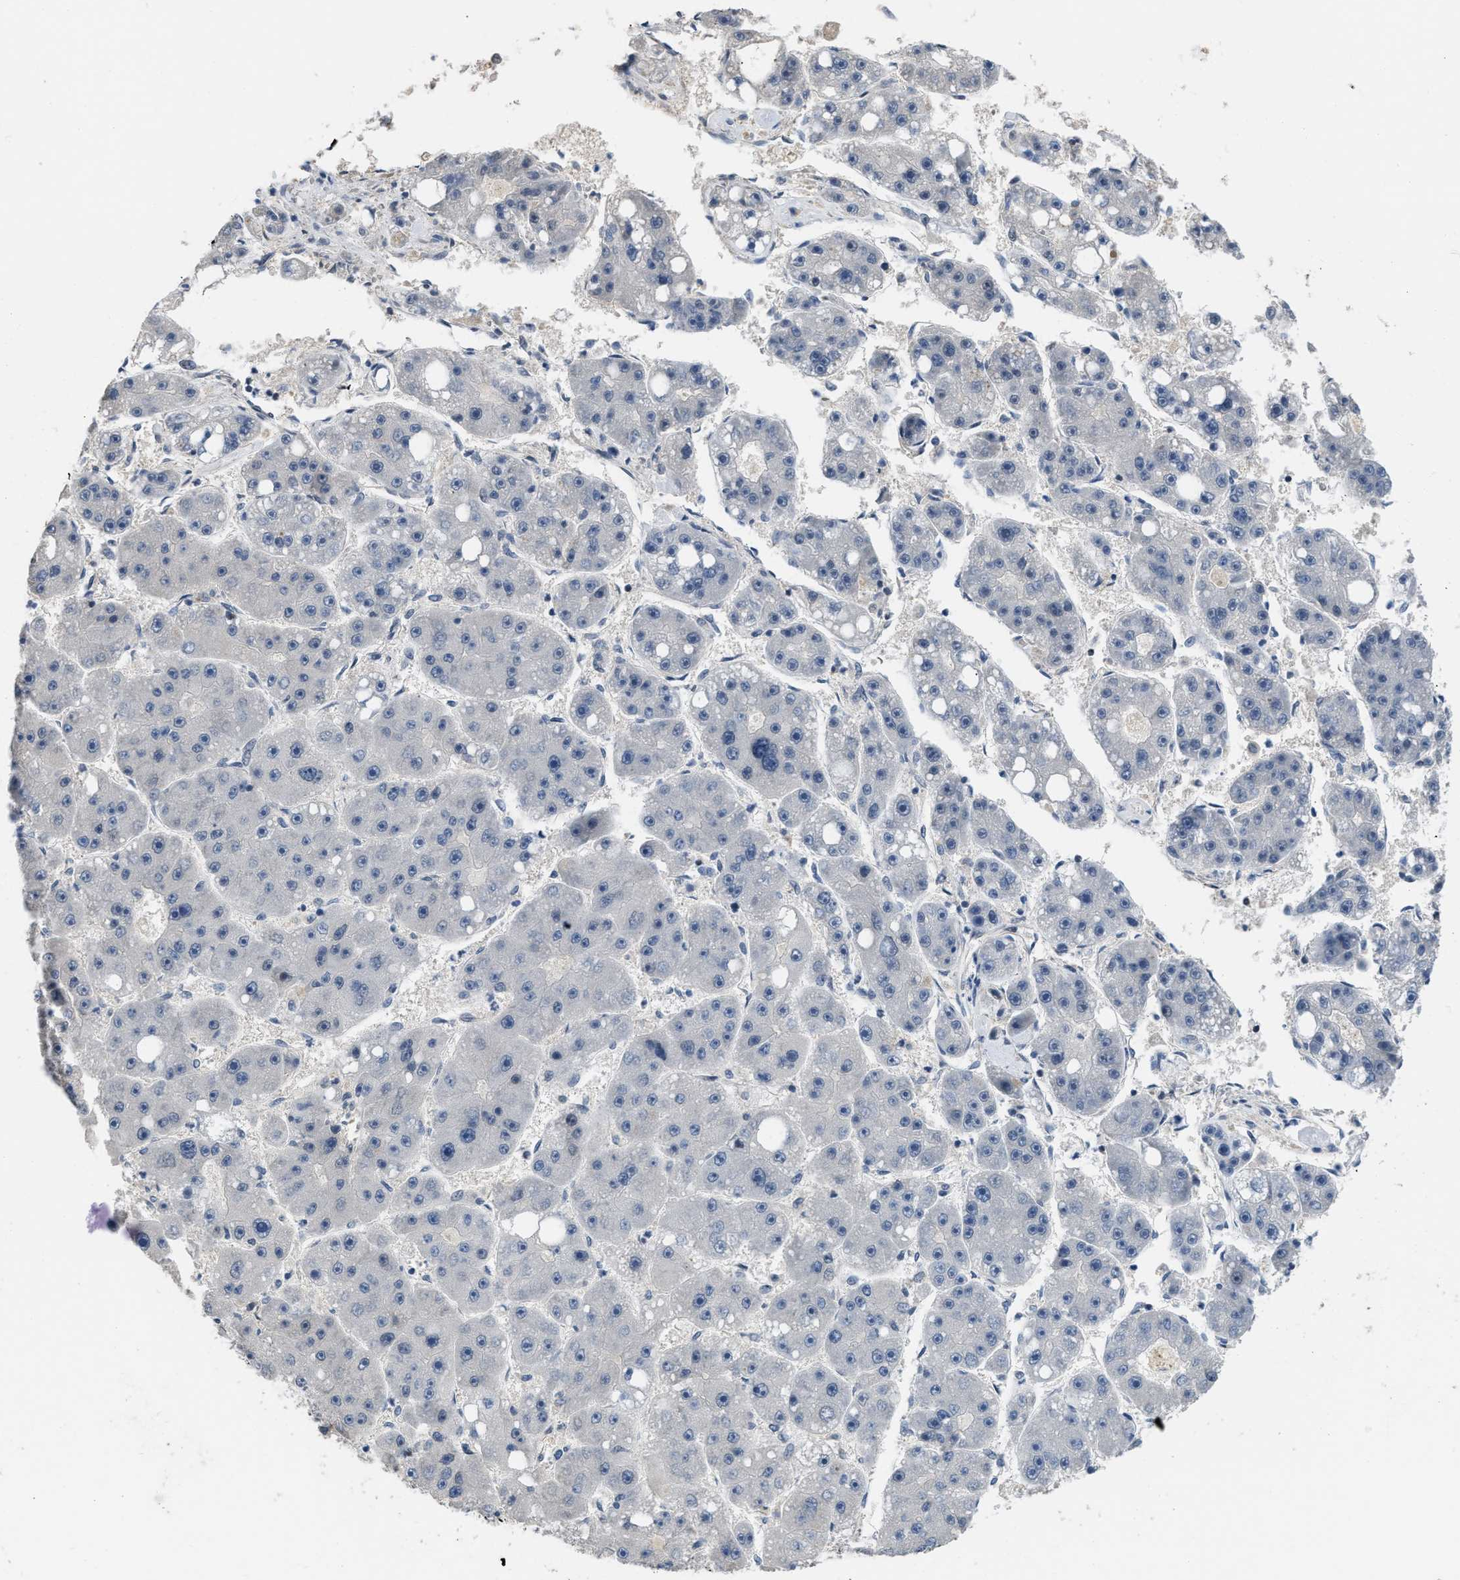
{"staining": {"intensity": "negative", "quantity": "none", "location": "none"}, "tissue": "liver cancer", "cell_type": "Tumor cells", "image_type": "cancer", "snomed": [{"axis": "morphology", "description": "Carcinoma, Hepatocellular, NOS"}, {"axis": "topography", "description": "Liver"}], "caption": "A micrograph of human hepatocellular carcinoma (liver) is negative for staining in tumor cells.", "gene": "TES", "patient": {"sex": "female", "age": 61}}